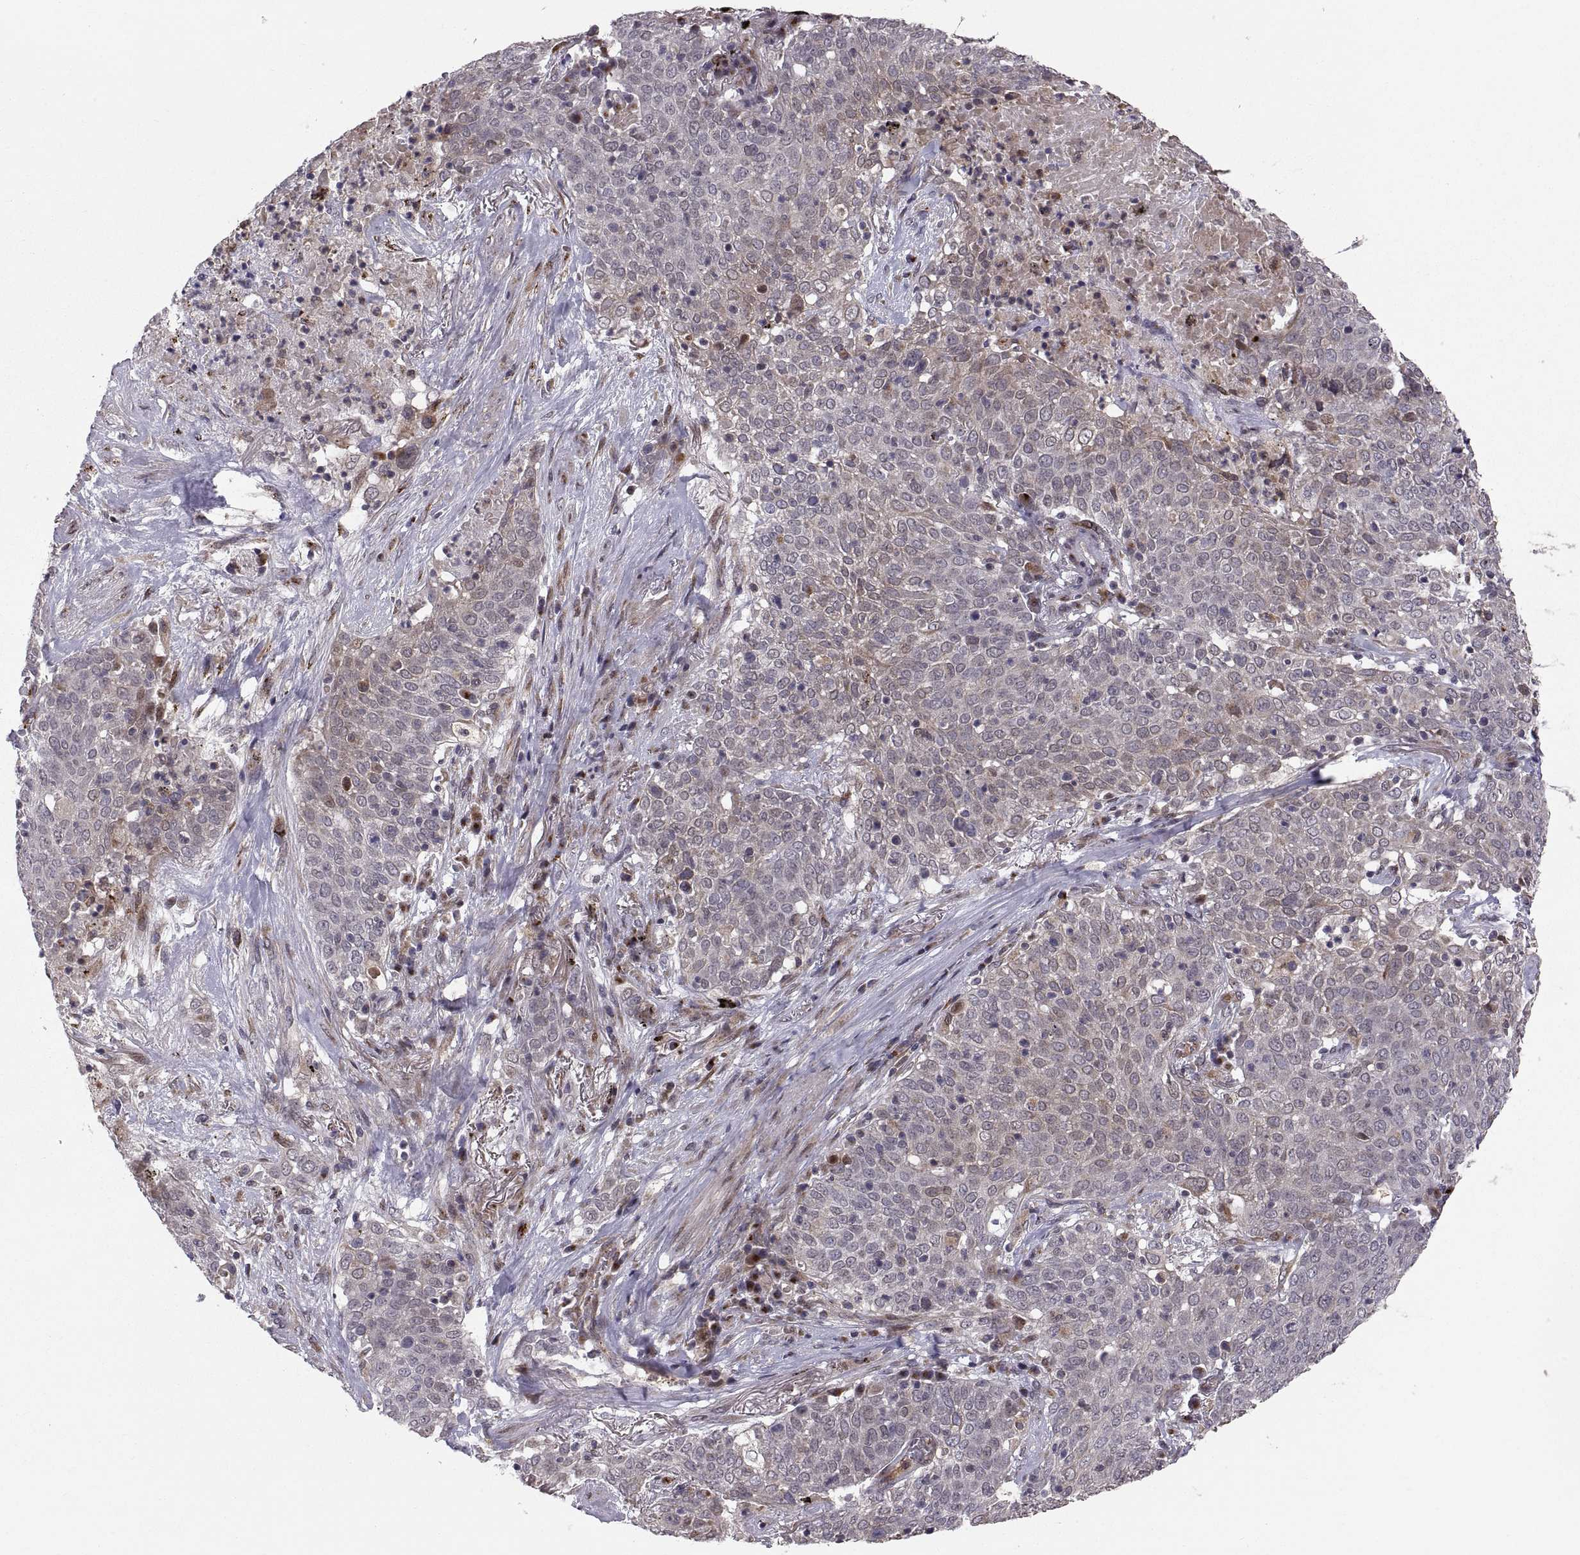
{"staining": {"intensity": "negative", "quantity": "none", "location": "none"}, "tissue": "lung cancer", "cell_type": "Tumor cells", "image_type": "cancer", "snomed": [{"axis": "morphology", "description": "Squamous cell carcinoma, NOS"}, {"axis": "topography", "description": "Lung"}], "caption": "Immunohistochemistry histopathology image of neoplastic tissue: human lung cancer (squamous cell carcinoma) stained with DAB (3,3'-diaminobenzidine) exhibits no significant protein expression in tumor cells.", "gene": "TESC", "patient": {"sex": "male", "age": 82}}